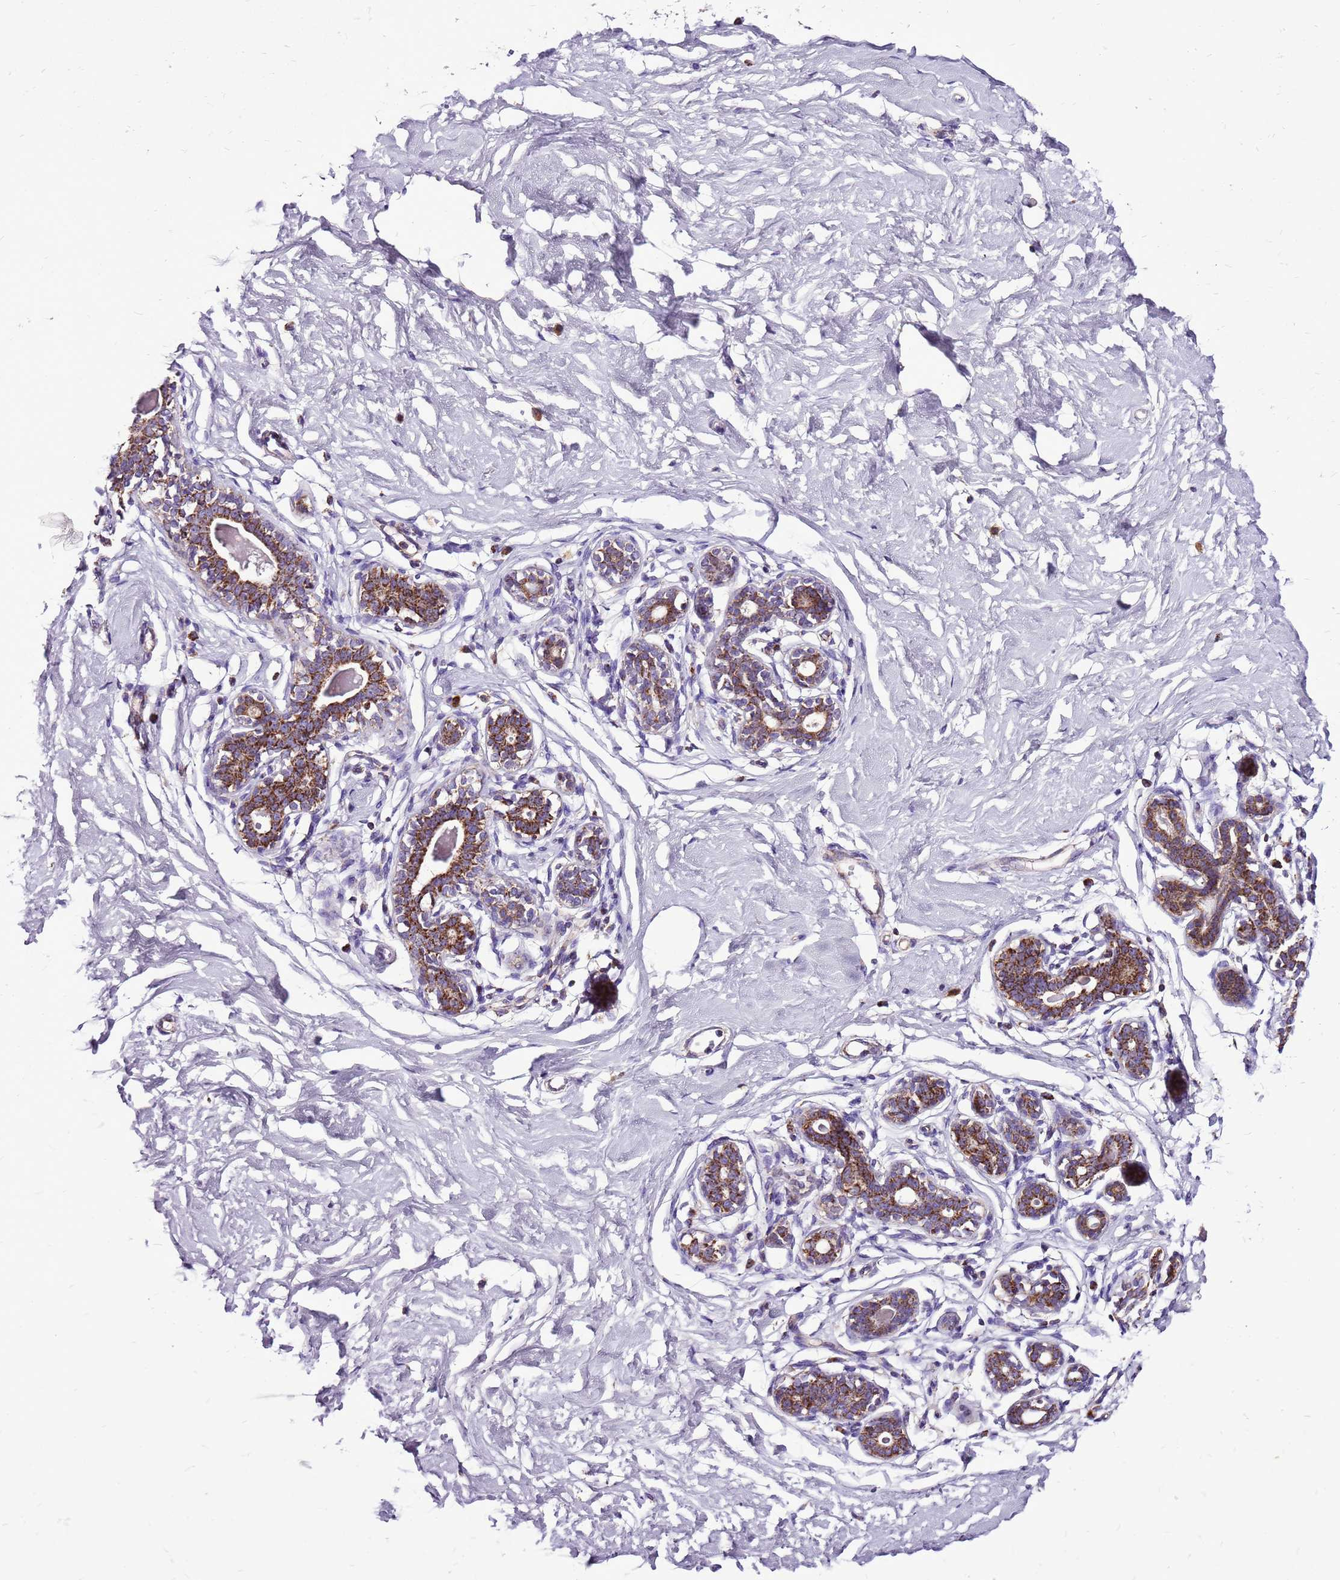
{"staining": {"intensity": "weak", "quantity": ">75%", "location": "cytoplasmic/membranous"}, "tissue": "breast", "cell_type": "Adipocytes", "image_type": "normal", "snomed": [{"axis": "morphology", "description": "Normal tissue, NOS"}, {"axis": "morphology", "description": "Adenoma, NOS"}, {"axis": "topography", "description": "Breast"}], "caption": "Immunohistochemistry (IHC) of normal breast demonstrates low levels of weak cytoplasmic/membranous positivity in about >75% of adipocytes. (DAB IHC with brightfield microscopy, high magnification).", "gene": "GCDH", "patient": {"sex": "female", "age": 23}}